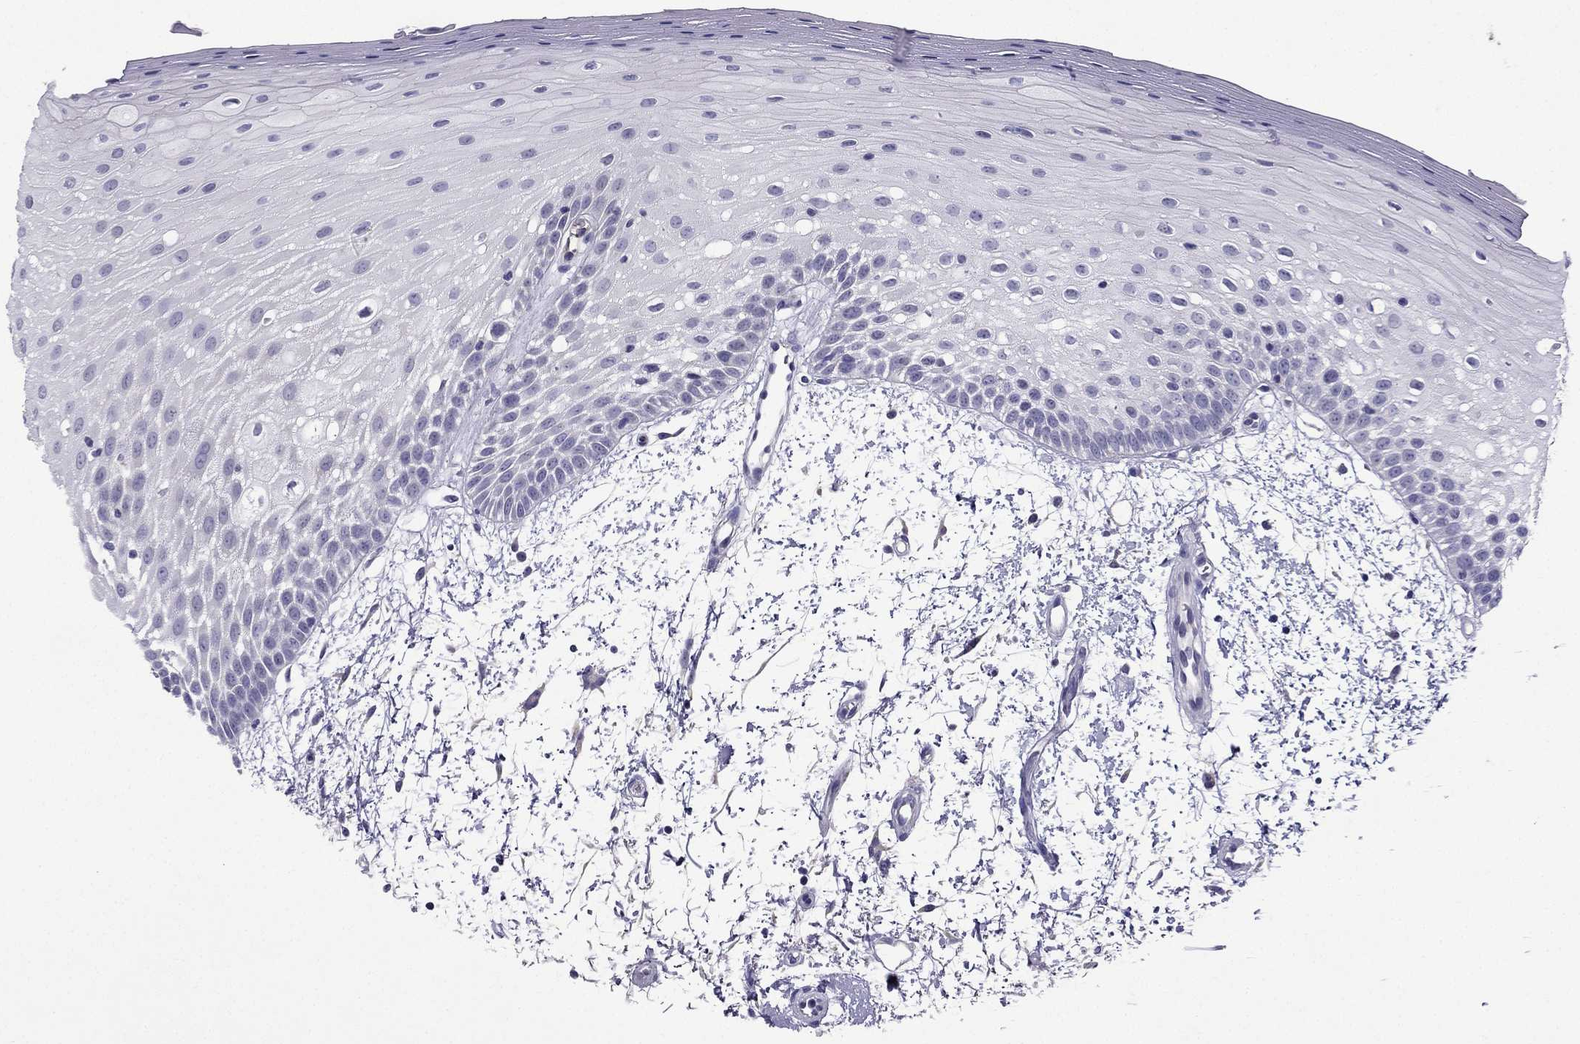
{"staining": {"intensity": "negative", "quantity": "none", "location": "none"}, "tissue": "oral mucosa", "cell_type": "Squamous epithelial cells", "image_type": "normal", "snomed": [{"axis": "morphology", "description": "Normal tissue, NOS"}, {"axis": "morphology", "description": "Squamous cell carcinoma, NOS"}, {"axis": "topography", "description": "Oral tissue"}, {"axis": "topography", "description": "Head-Neck"}], "caption": "This is a histopathology image of IHC staining of unremarkable oral mucosa, which shows no staining in squamous epithelial cells. (DAB (3,3'-diaminobenzidine) IHC, high magnification).", "gene": "SLC6A2", "patient": {"sex": "female", "age": 75}}